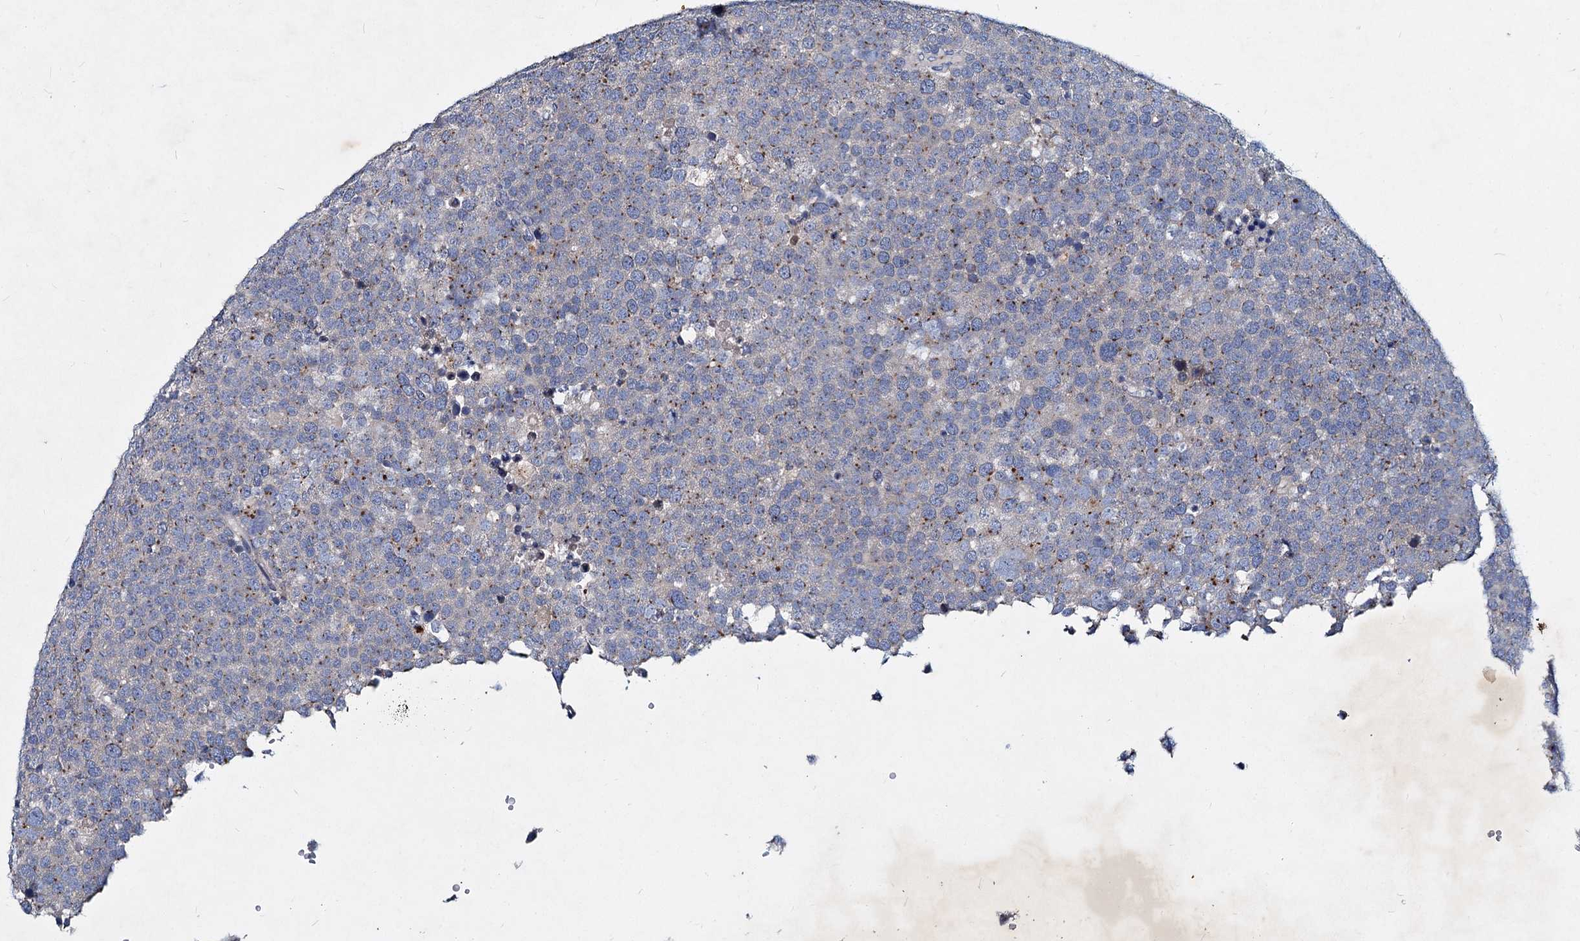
{"staining": {"intensity": "negative", "quantity": "none", "location": "none"}, "tissue": "testis cancer", "cell_type": "Tumor cells", "image_type": "cancer", "snomed": [{"axis": "morphology", "description": "Seminoma, NOS"}, {"axis": "topography", "description": "Testis"}], "caption": "Tumor cells show no significant protein staining in testis cancer.", "gene": "AGBL4", "patient": {"sex": "male", "age": 71}}